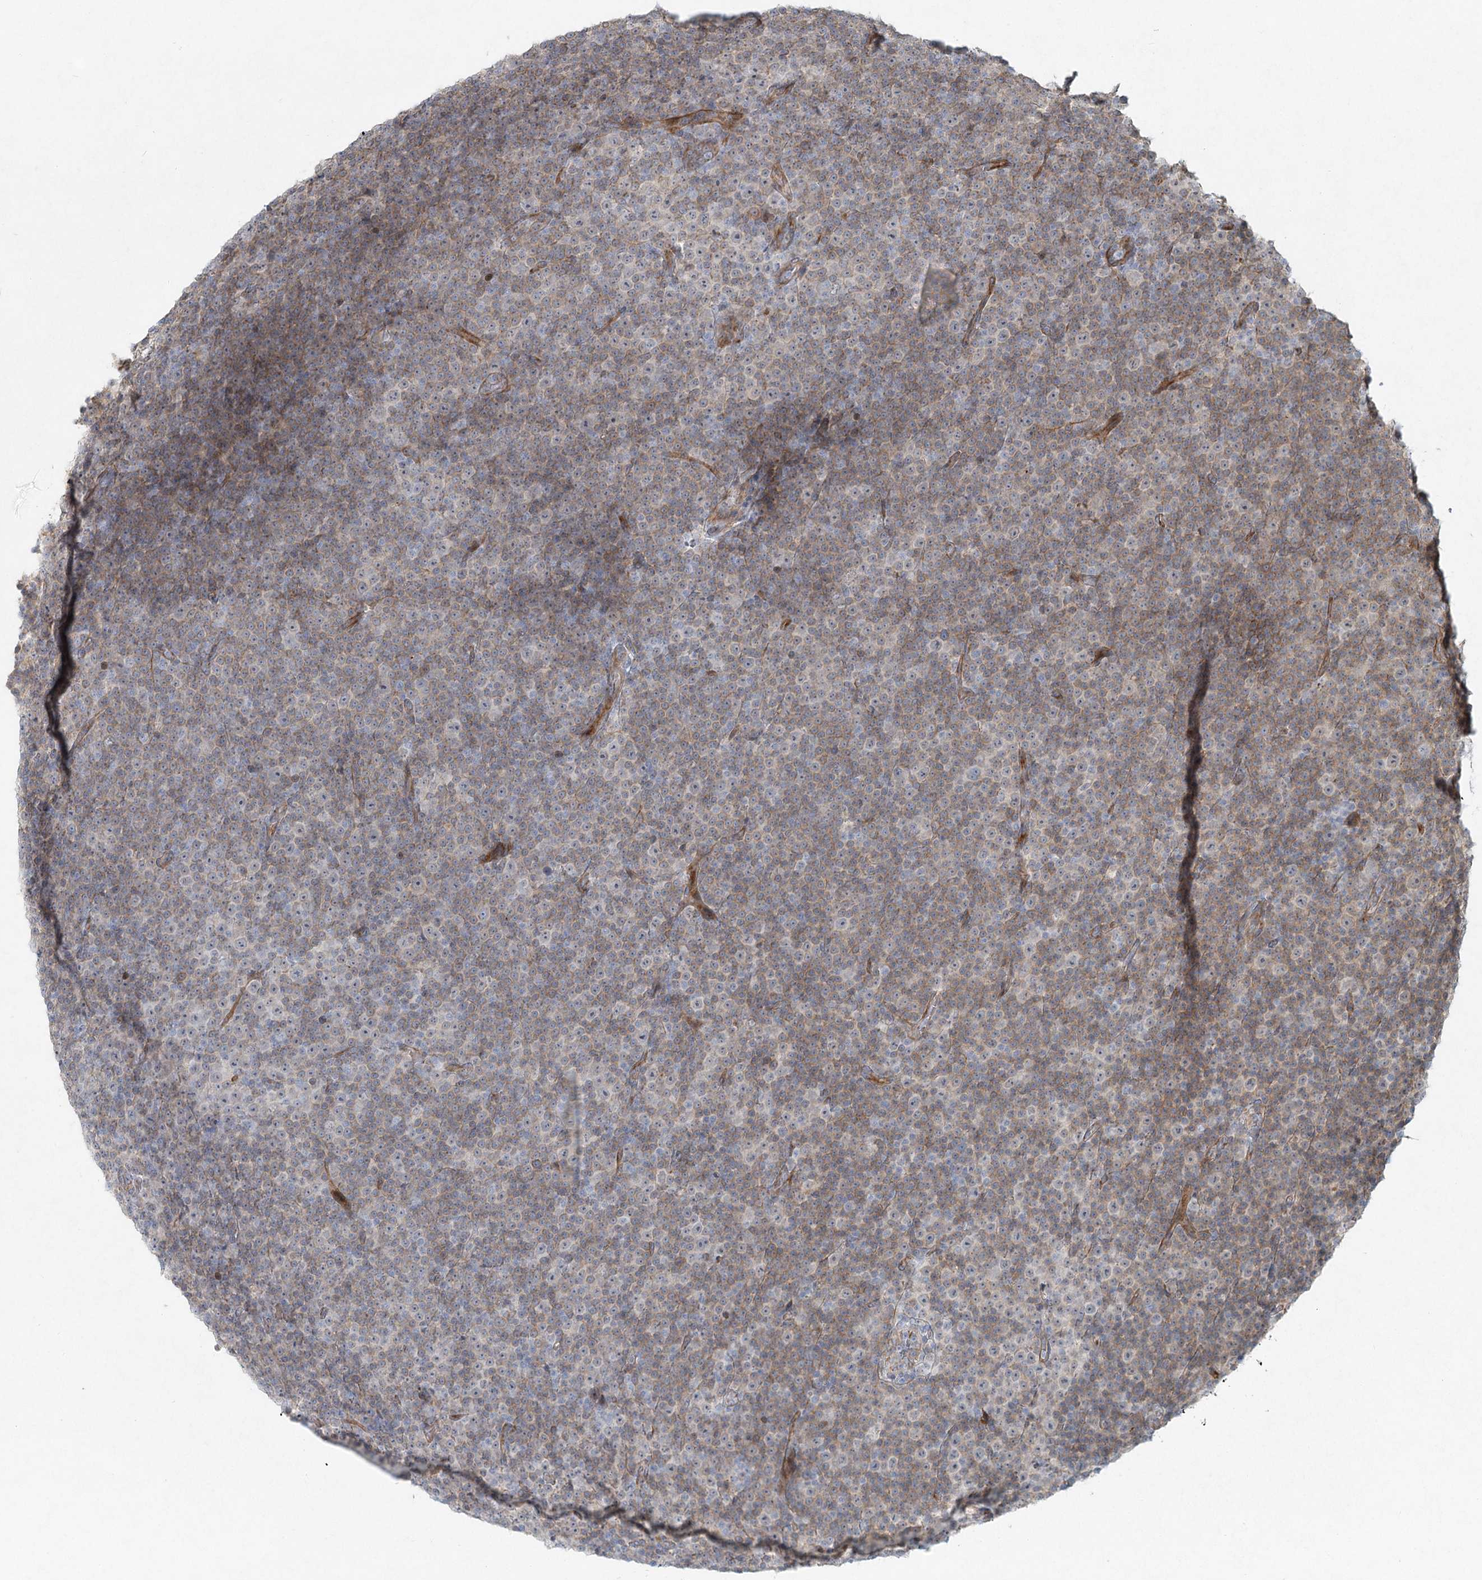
{"staining": {"intensity": "weak", "quantity": "25%-75%", "location": "cytoplasmic/membranous"}, "tissue": "lymphoma", "cell_type": "Tumor cells", "image_type": "cancer", "snomed": [{"axis": "morphology", "description": "Malignant lymphoma, non-Hodgkin's type, Low grade"}, {"axis": "topography", "description": "Lymph node"}], "caption": "An image of human lymphoma stained for a protein shows weak cytoplasmic/membranous brown staining in tumor cells.", "gene": "LRP2BP", "patient": {"sex": "female", "age": 67}}